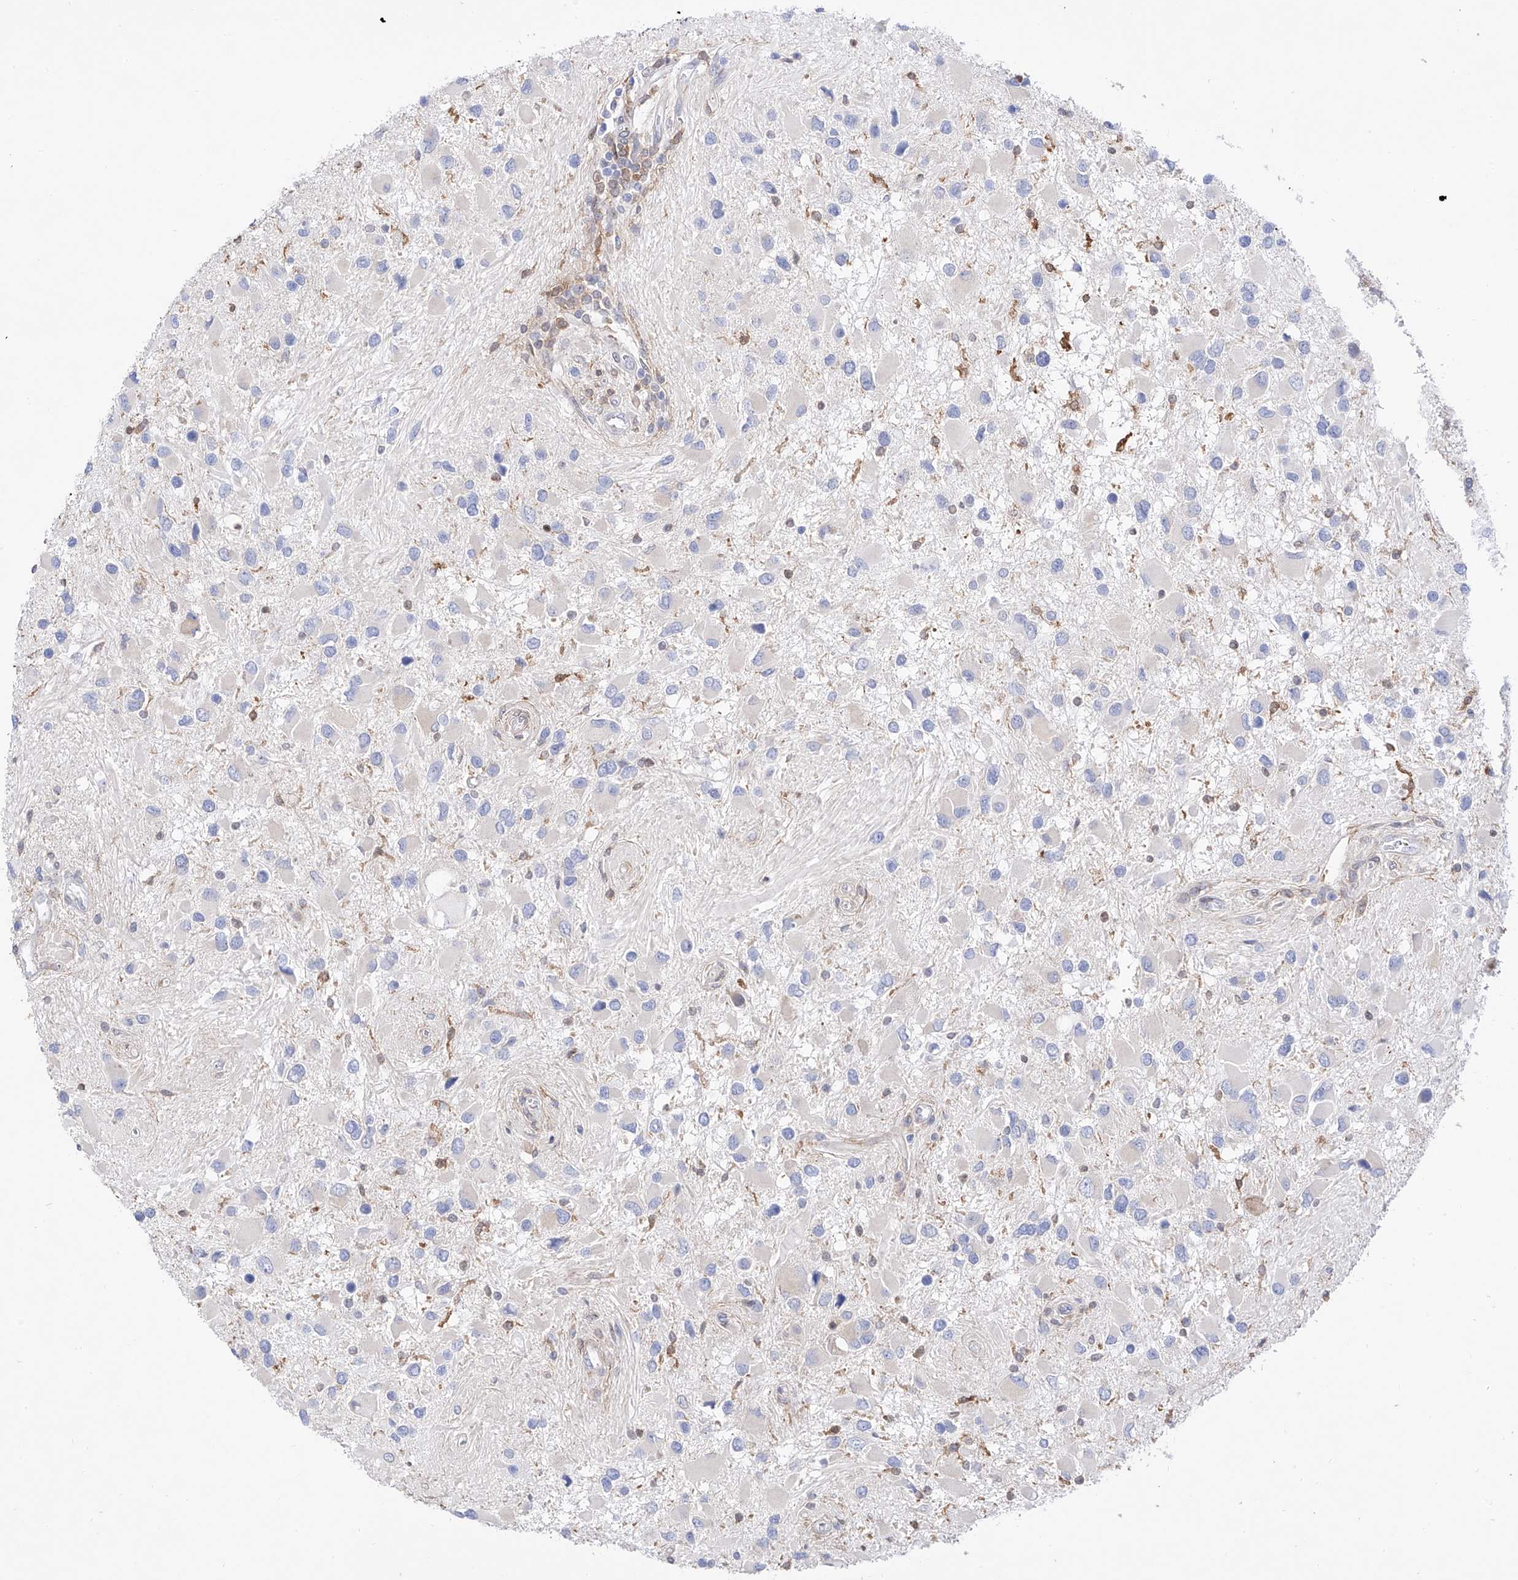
{"staining": {"intensity": "negative", "quantity": "none", "location": "none"}, "tissue": "glioma", "cell_type": "Tumor cells", "image_type": "cancer", "snomed": [{"axis": "morphology", "description": "Glioma, malignant, High grade"}, {"axis": "topography", "description": "Brain"}], "caption": "This micrograph is of glioma stained with immunohistochemistry to label a protein in brown with the nuclei are counter-stained blue. There is no staining in tumor cells.", "gene": "LCLAT1", "patient": {"sex": "male", "age": 53}}